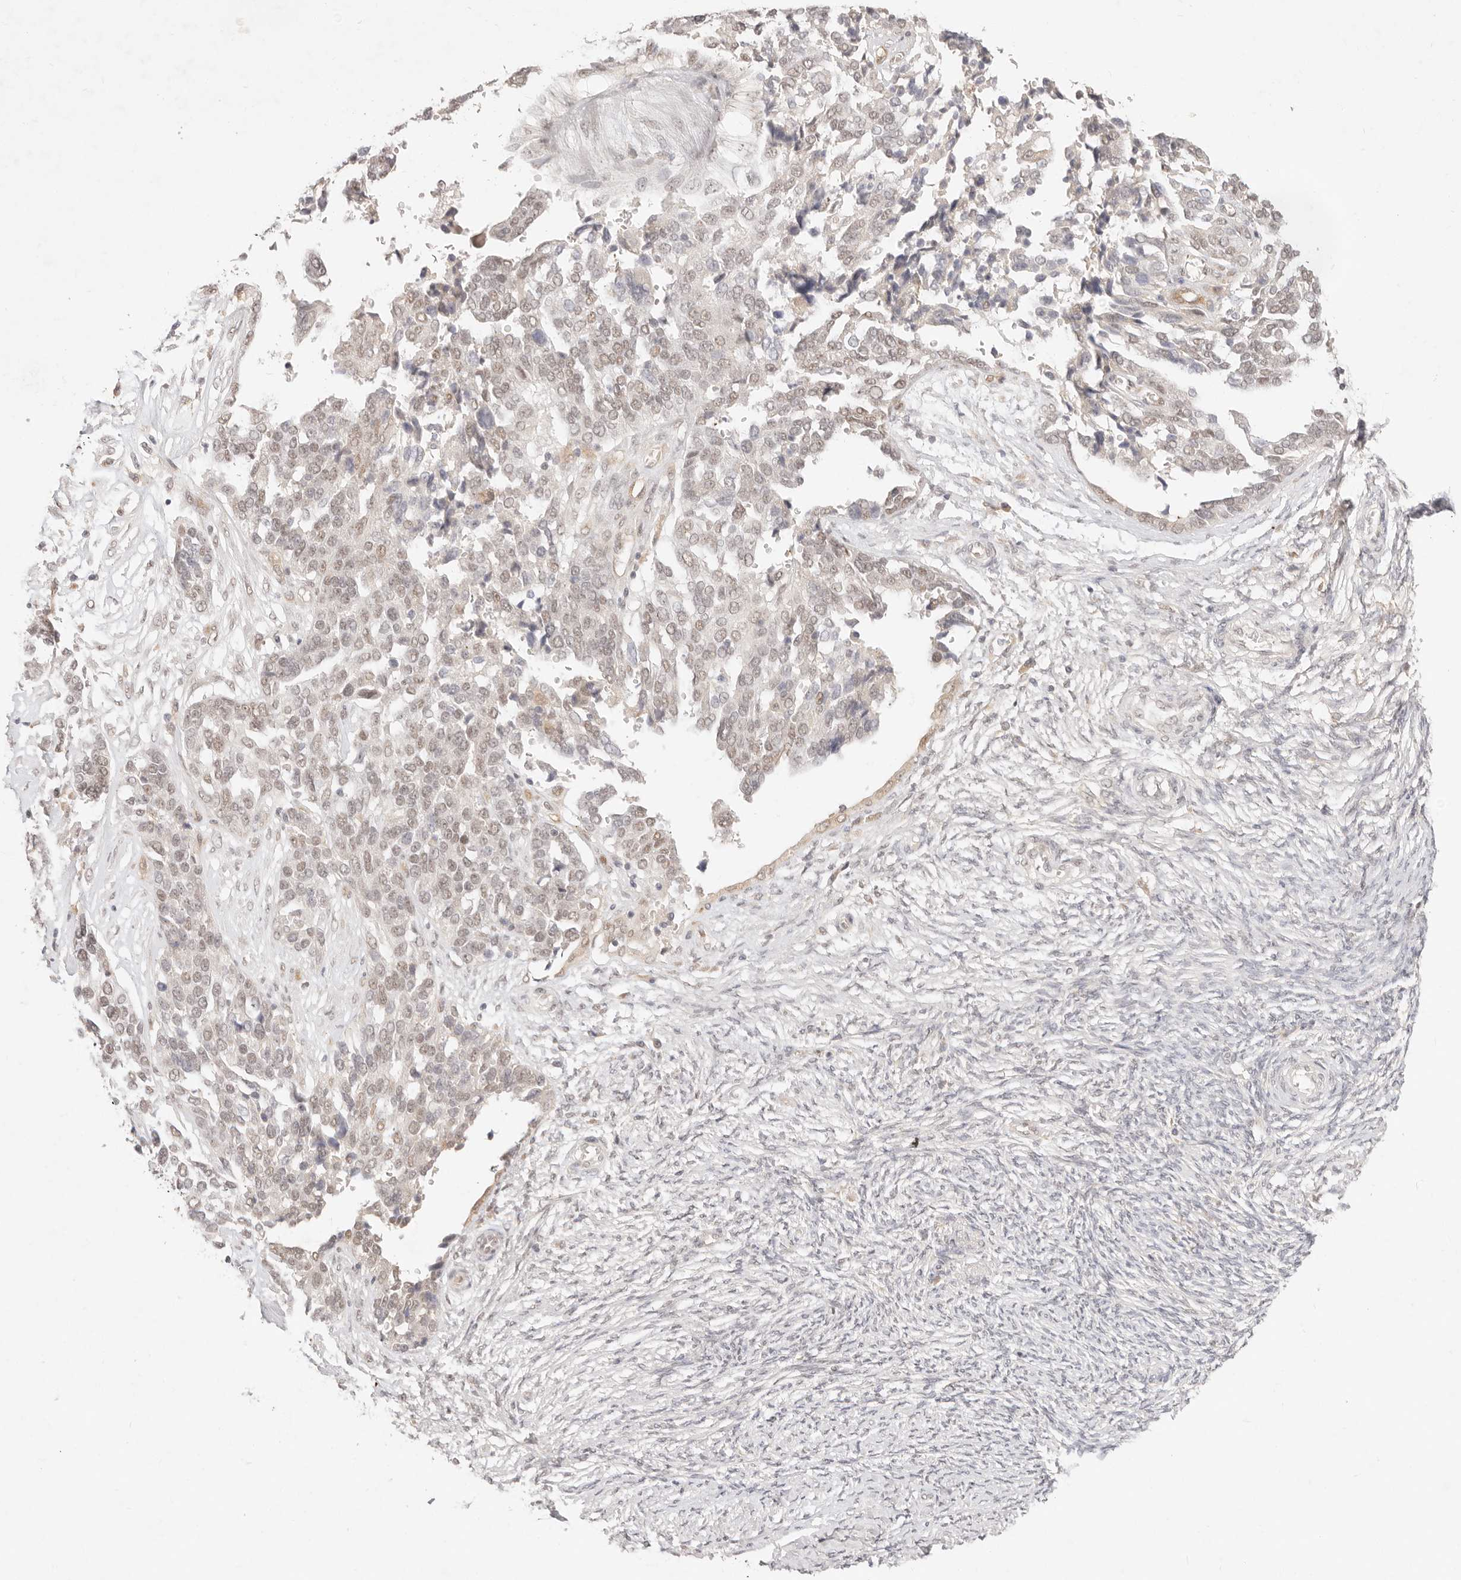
{"staining": {"intensity": "weak", "quantity": "25%-75%", "location": "nuclear"}, "tissue": "ovarian cancer", "cell_type": "Tumor cells", "image_type": "cancer", "snomed": [{"axis": "morphology", "description": "Cystadenocarcinoma, serous, NOS"}, {"axis": "topography", "description": "Ovary"}], "caption": "Serous cystadenocarcinoma (ovarian) was stained to show a protein in brown. There is low levels of weak nuclear staining in approximately 25%-75% of tumor cells.", "gene": "GPR156", "patient": {"sex": "female", "age": 44}}